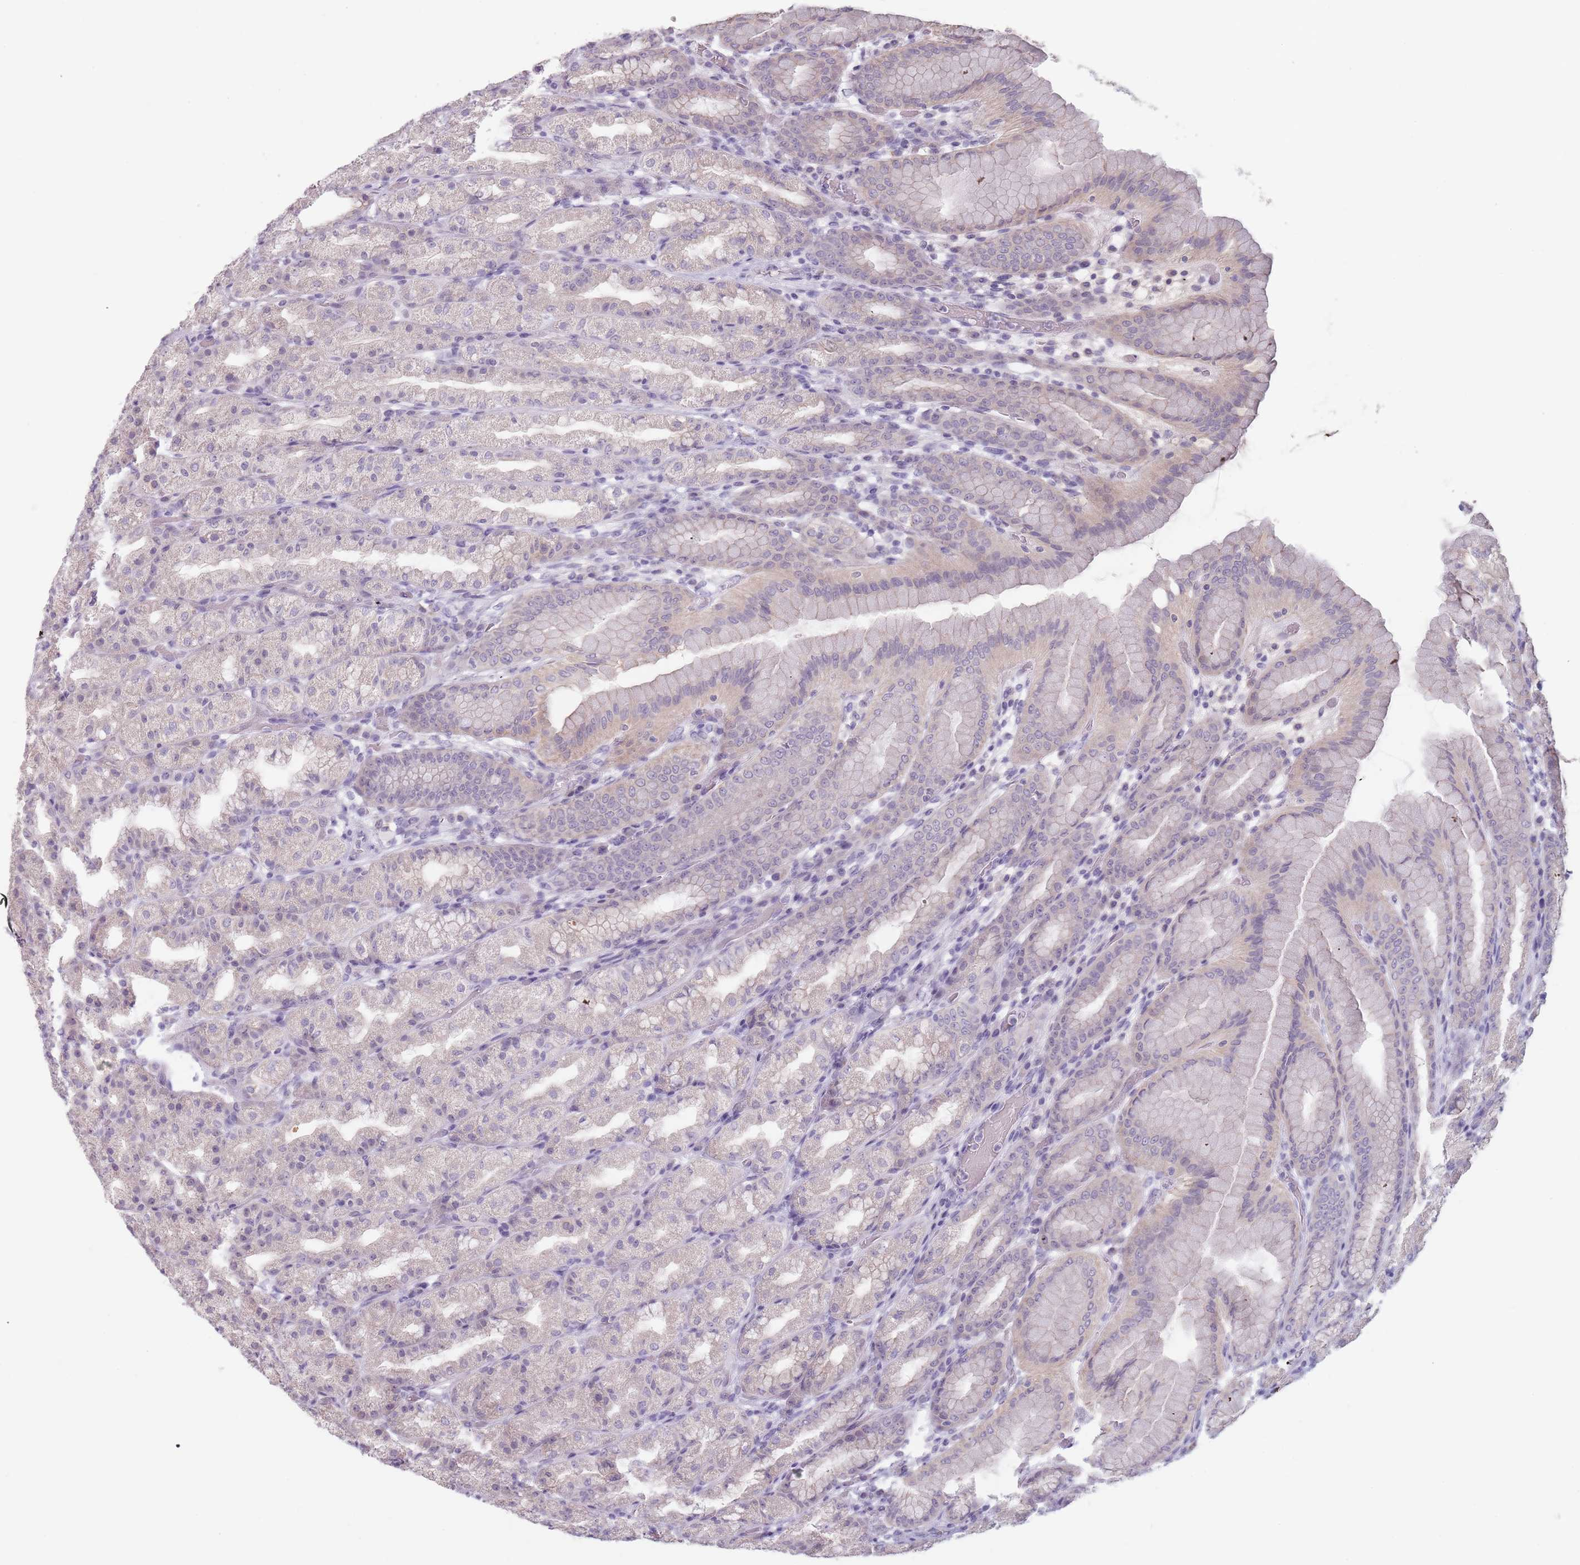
{"staining": {"intensity": "weak", "quantity": "<25%", "location": "nuclear"}, "tissue": "stomach", "cell_type": "Glandular cells", "image_type": "normal", "snomed": [{"axis": "morphology", "description": "Normal tissue, NOS"}, {"axis": "topography", "description": "Stomach, upper"}], "caption": "IHC of normal stomach reveals no positivity in glandular cells.", "gene": "CEP19", "patient": {"sex": "male", "age": 68}}